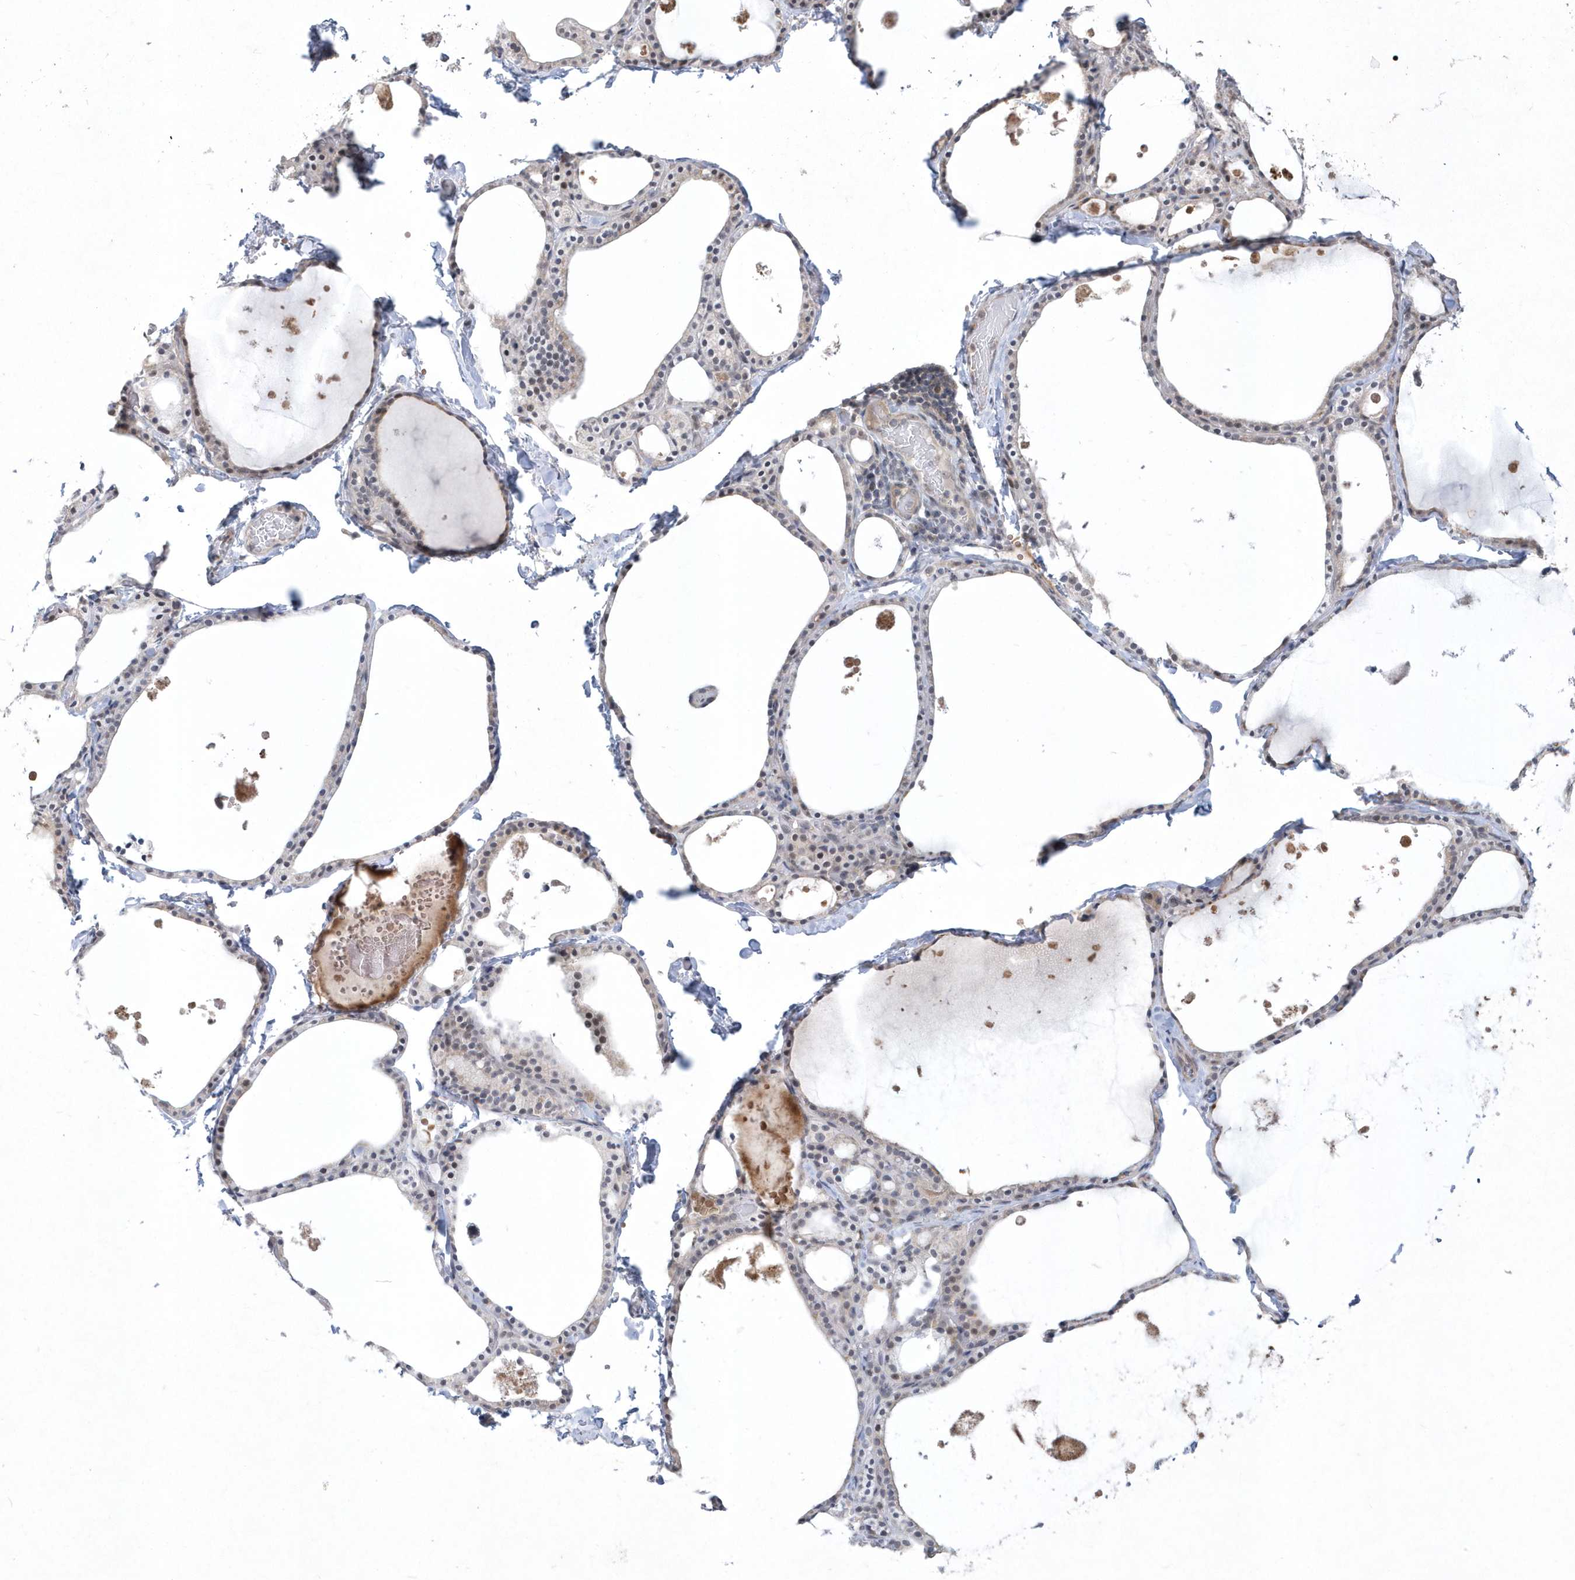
{"staining": {"intensity": "weak", "quantity": "25%-75%", "location": "cytoplasmic/membranous"}, "tissue": "thyroid gland", "cell_type": "Glandular cells", "image_type": "normal", "snomed": [{"axis": "morphology", "description": "Normal tissue, NOS"}, {"axis": "topography", "description": "Thyroid gland"}], "caption": "Glandular cells reveal low levels of weak cytoplasmic/membranous positivity in approximately 25%-75% of cells in normal human thyroid gland. The staining was performed using DAB (3,3'-diaminobenzidine) to visualize the protein expression in brown, while the nuclei were stained in blue with hematoxylin (Magnification: 20x).", "gene": "TSPEAR", "patient": {"sex": "male", "age": 56}}